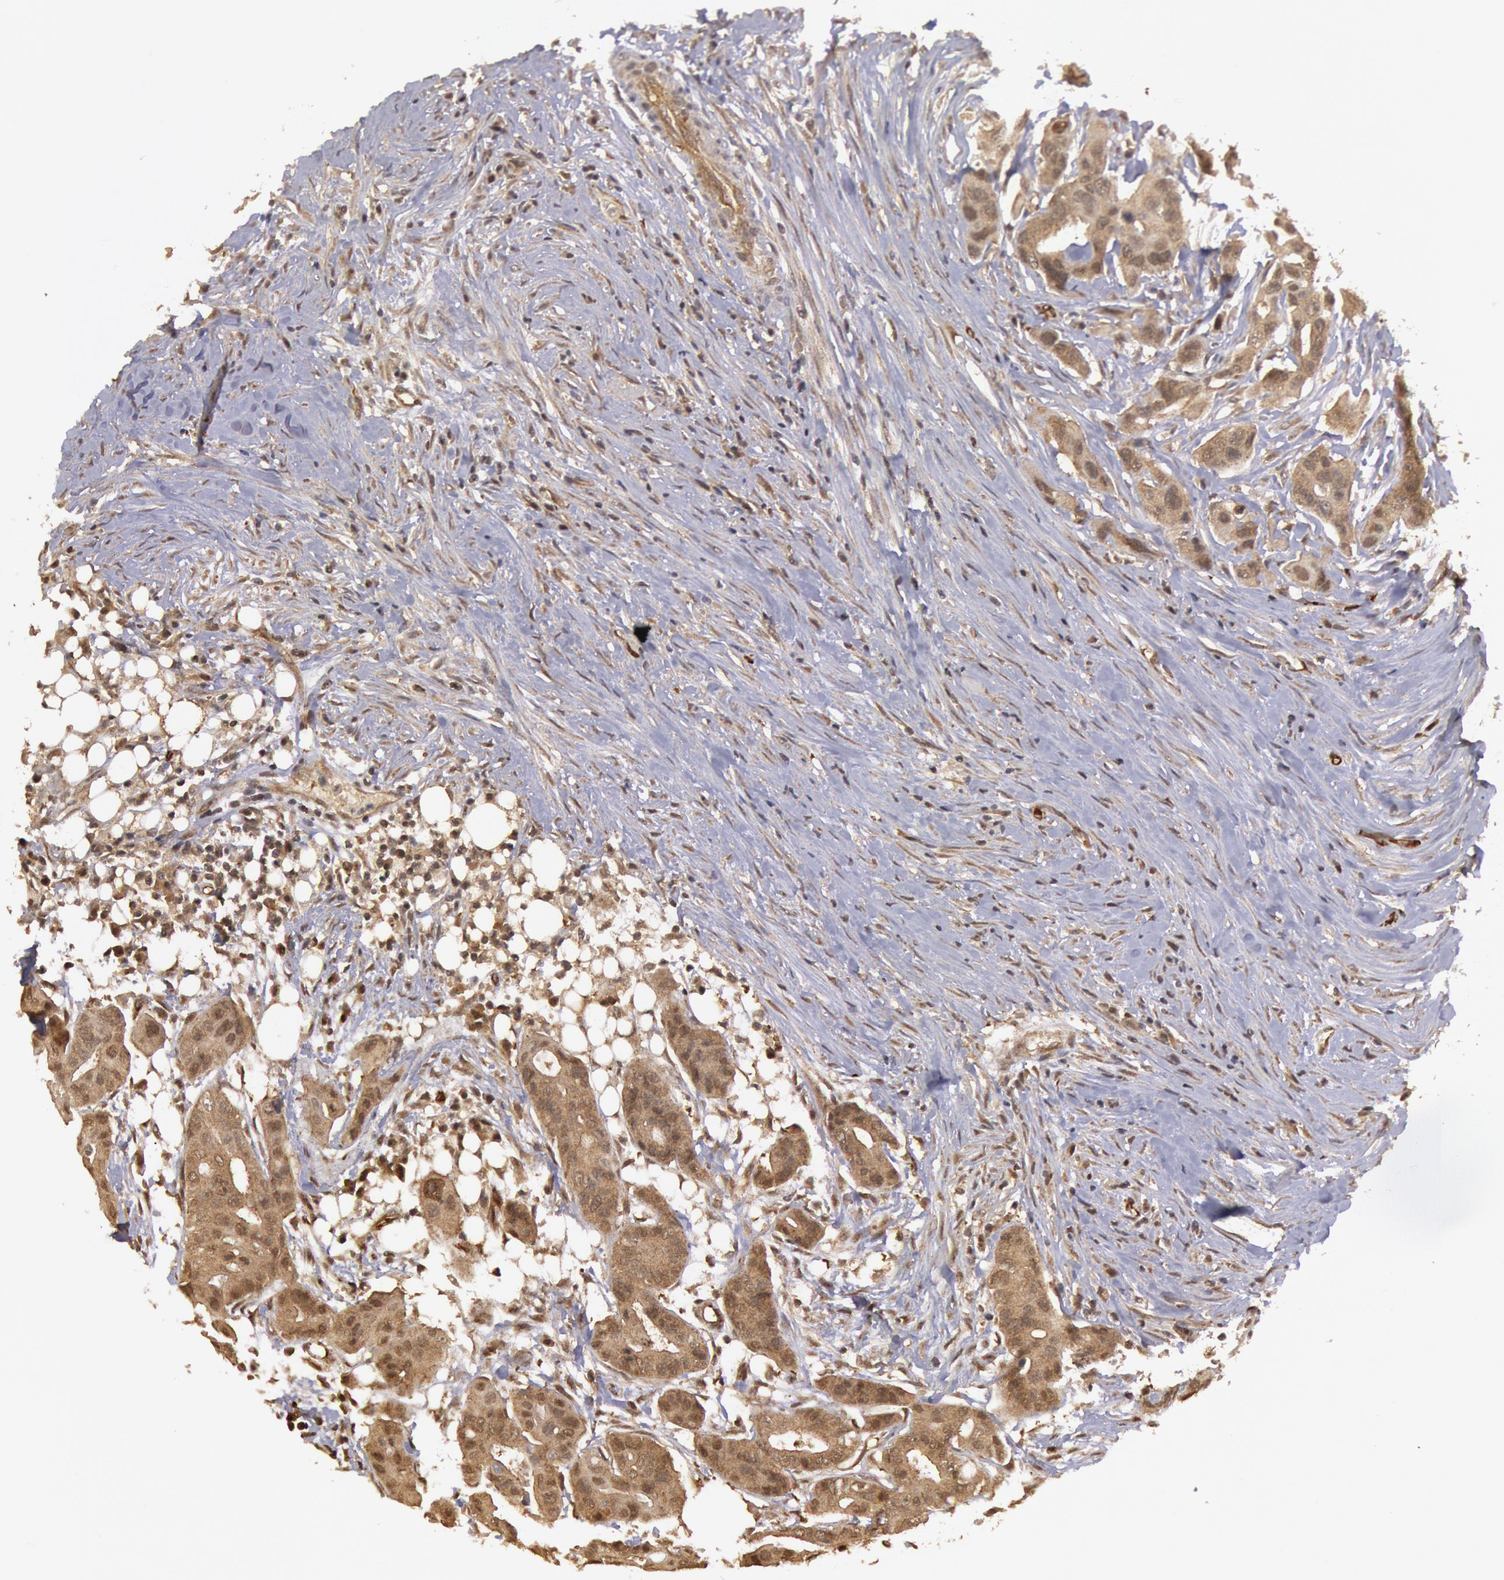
{"staining": {"intensity": "moderate", "quantity": ">75%", "location": "cytoplasmic/membranous,nuclear"}, "tissue": "colorectal cancer", "cell_type": "Tumor cells", "image_type": "cancer", "snomed": [{"axis": "morphology", "description": "Adenocarcinoma, NOS"}, {"axis": "topography", "description": "Colon"}], "caption": "Immunohistochemical staining of colorectal cancer shows moderate cytoplasmic/membranous and nuclear protein staining in approximately >75% of tumor cells. The protein is shown in brown color, while the nuclei are stained blue.", "gene": "USP14", "patient": {"sex": "female", "age": 70}}